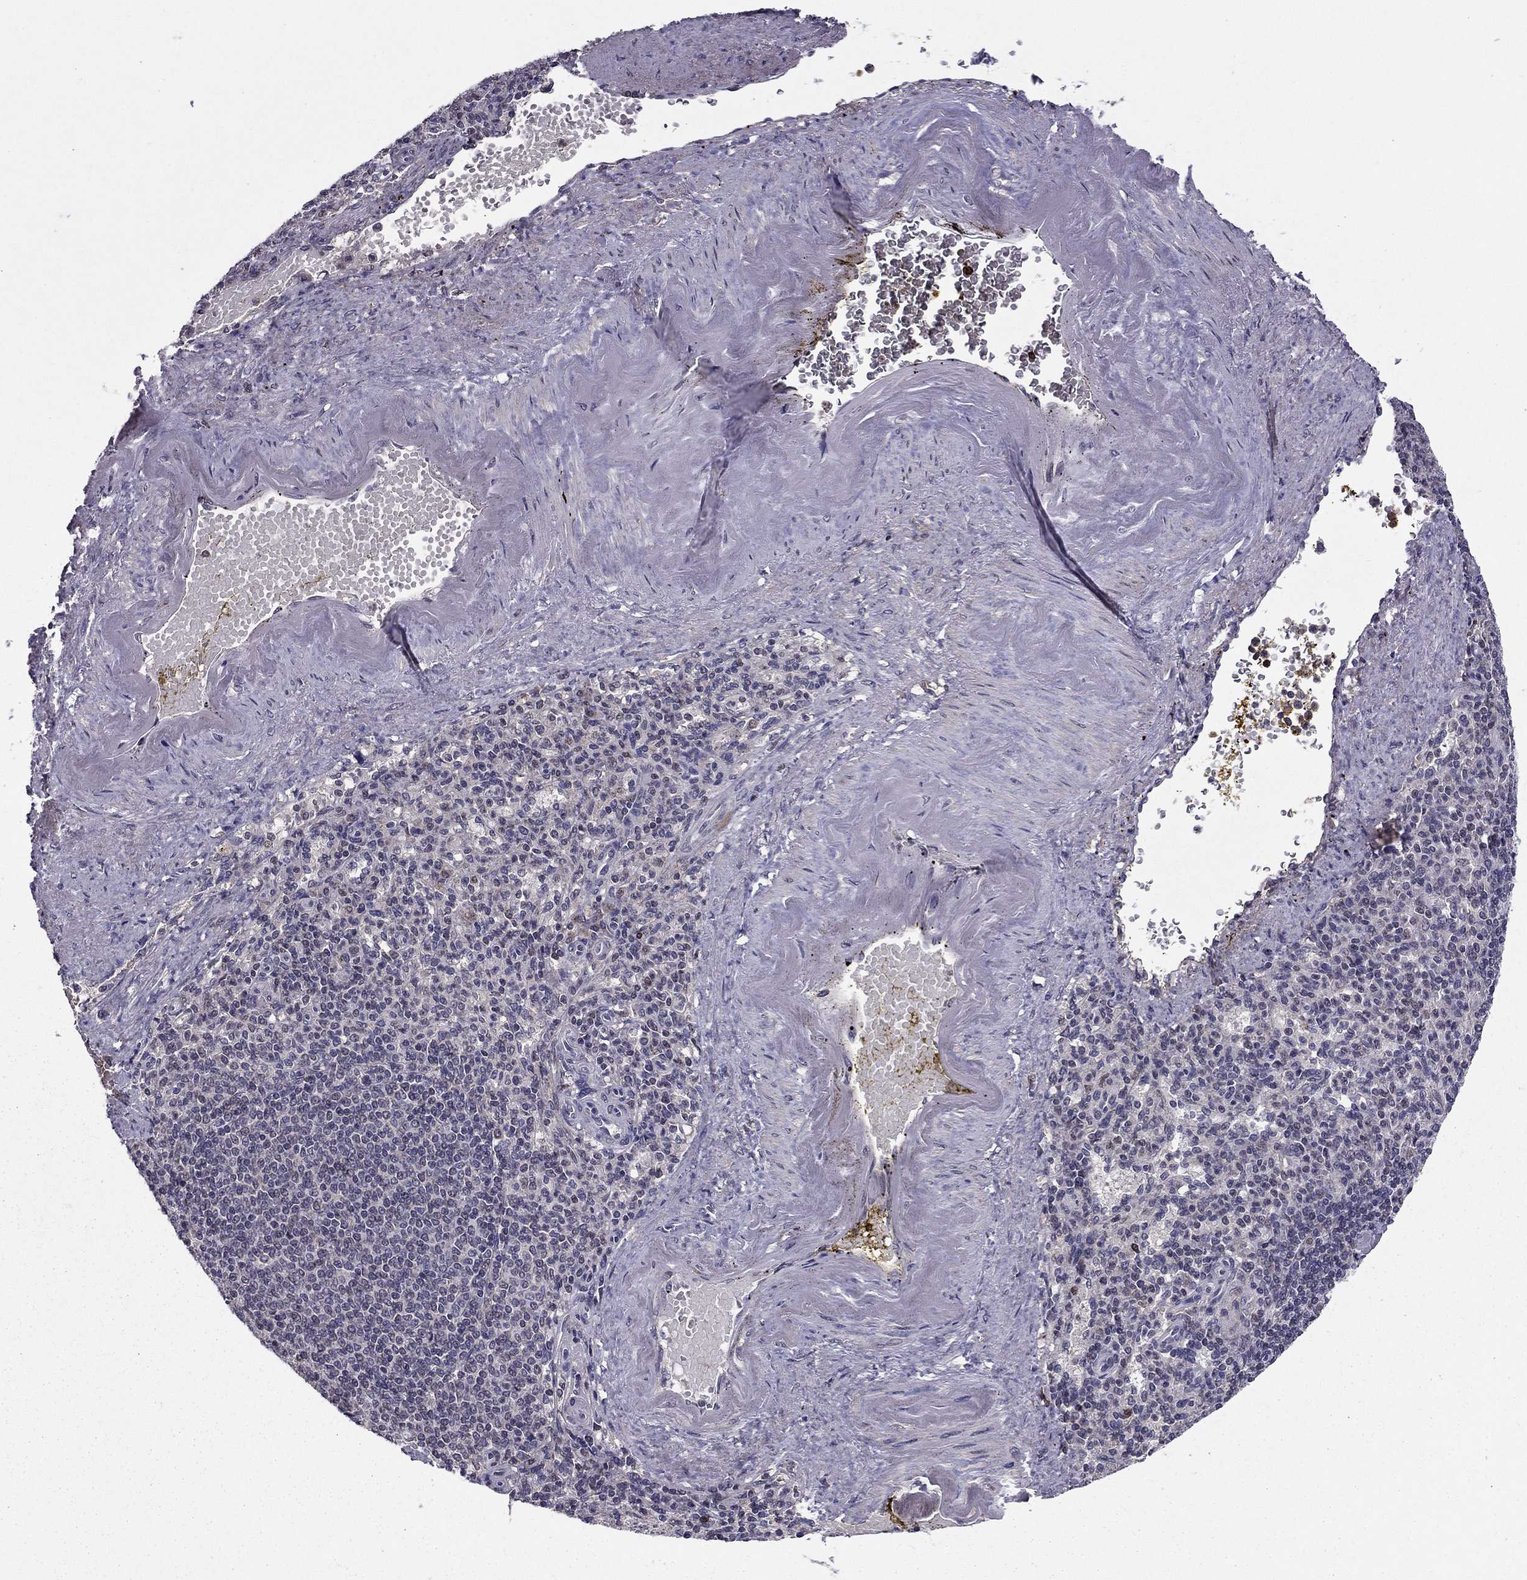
{"staining": {"intensity": "negative", "quantity": "none", "location": "none"}, "tissue": "spleen", "cell_type": "Cells in red pulp", "image_type": "normal", "snomed": [{"axis": "morphology", "description": "Normal tissue, NOS"}, {"axis": "topography", "description": "Spleen"}], "caption": "Immunohistochemistry of normal human spleen reveals no staining in cells in red pulp.", "gene": "HCN1", "patient": {"sex": "female", "age": 74}}